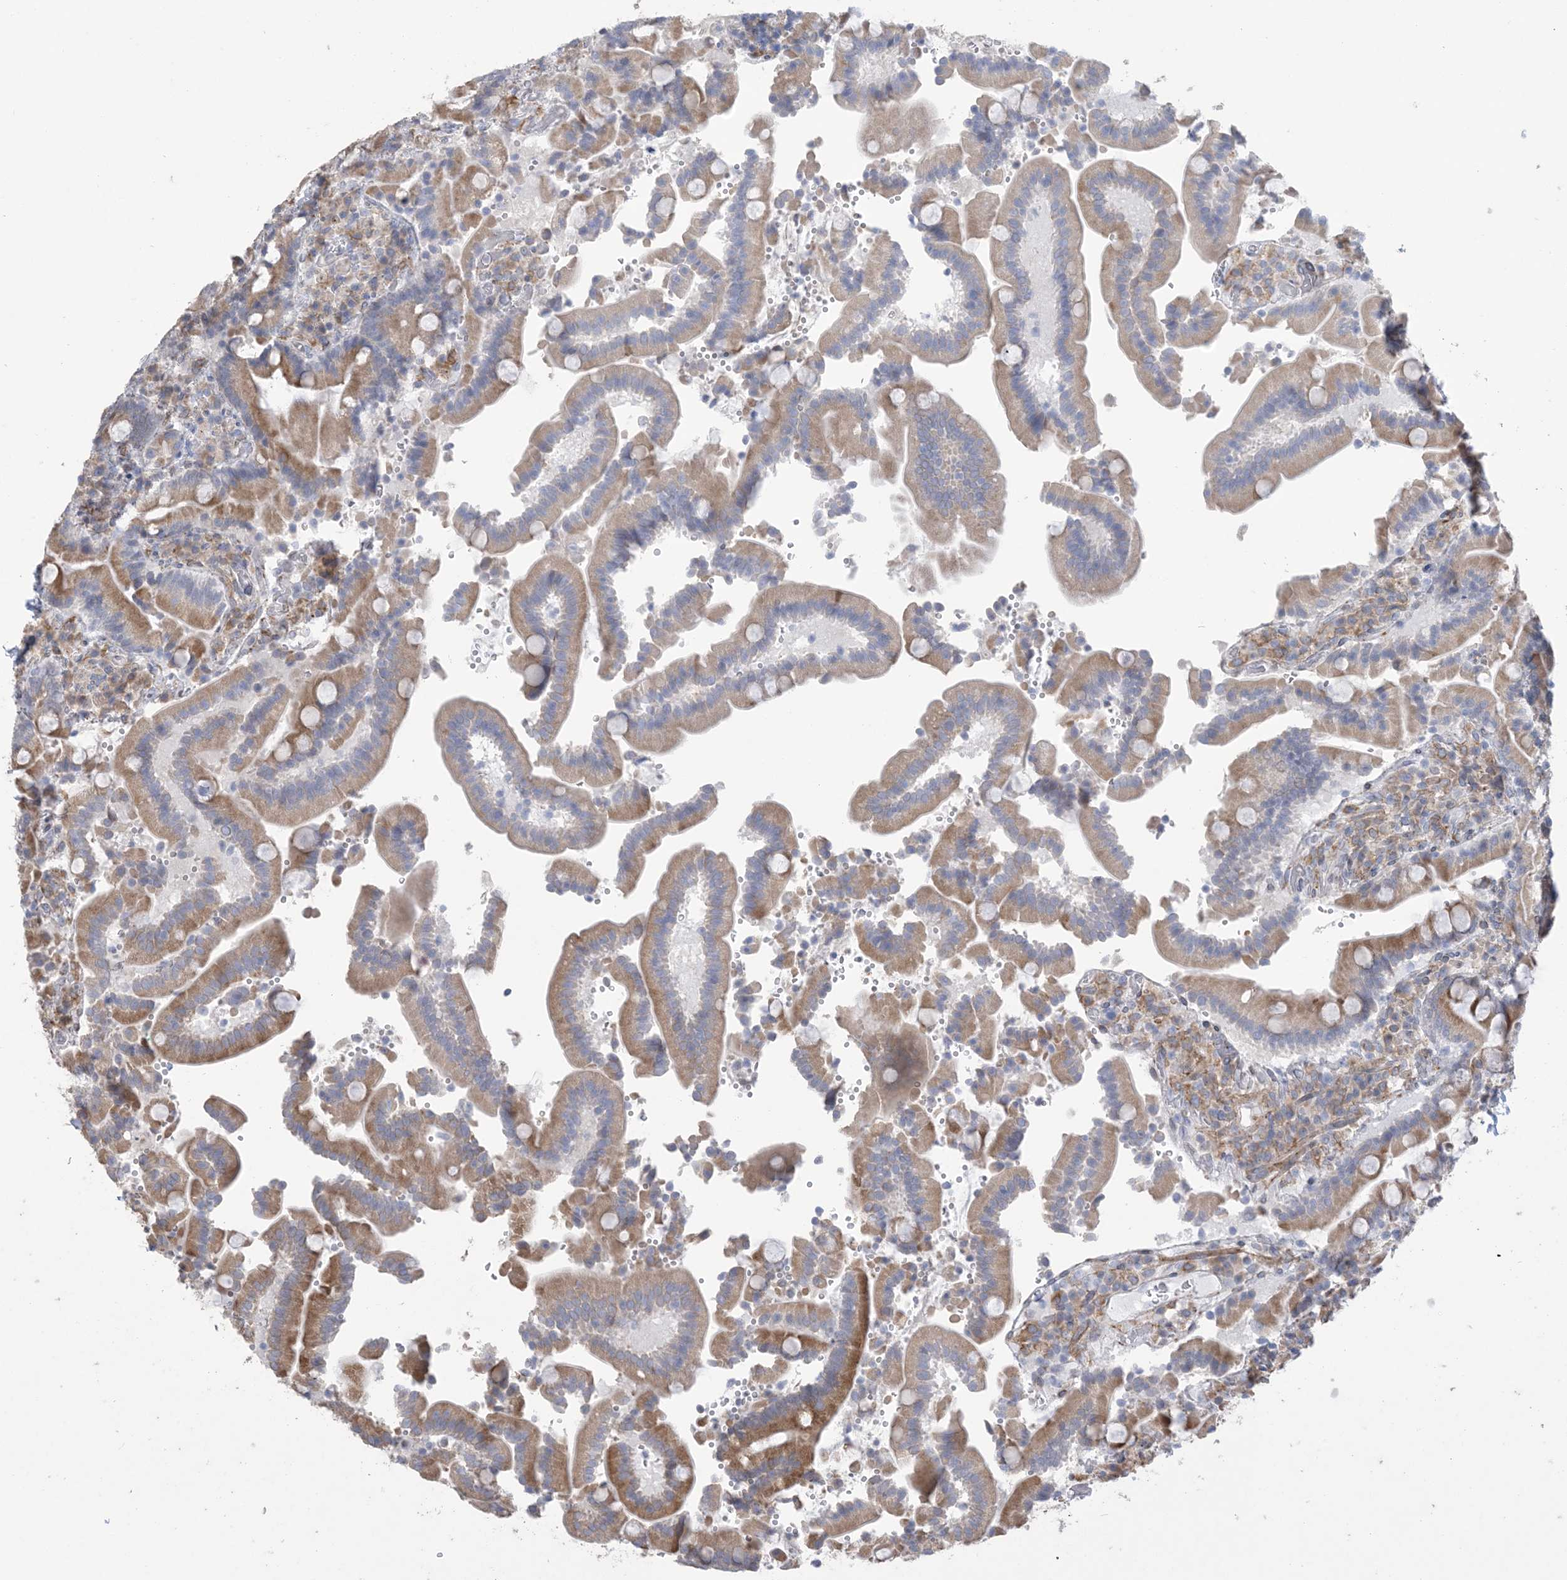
{"staining": {"intensity": "moderate", "quantity": ">75%", "location": "cytoplasmic/membranous"}, "tissue": "duodenum", "cell_type": "Glandular cells", "image_type": "normal", "snomed": [{"axis": "morphology", "description": "Normal tissue, NOS"}, {"axis": "topography", "description": "Duodenum"}], "caption": "A photomicrograph of duodenum stained for a protein demonstrates moderate cytoplasmic/membranous brown staining in glandular cells. Ihc stains the protein of interest in brown and the nuclei are stained blue.", "gene": "SHANK1", "patient": {"sex": "female", "age": 62}}